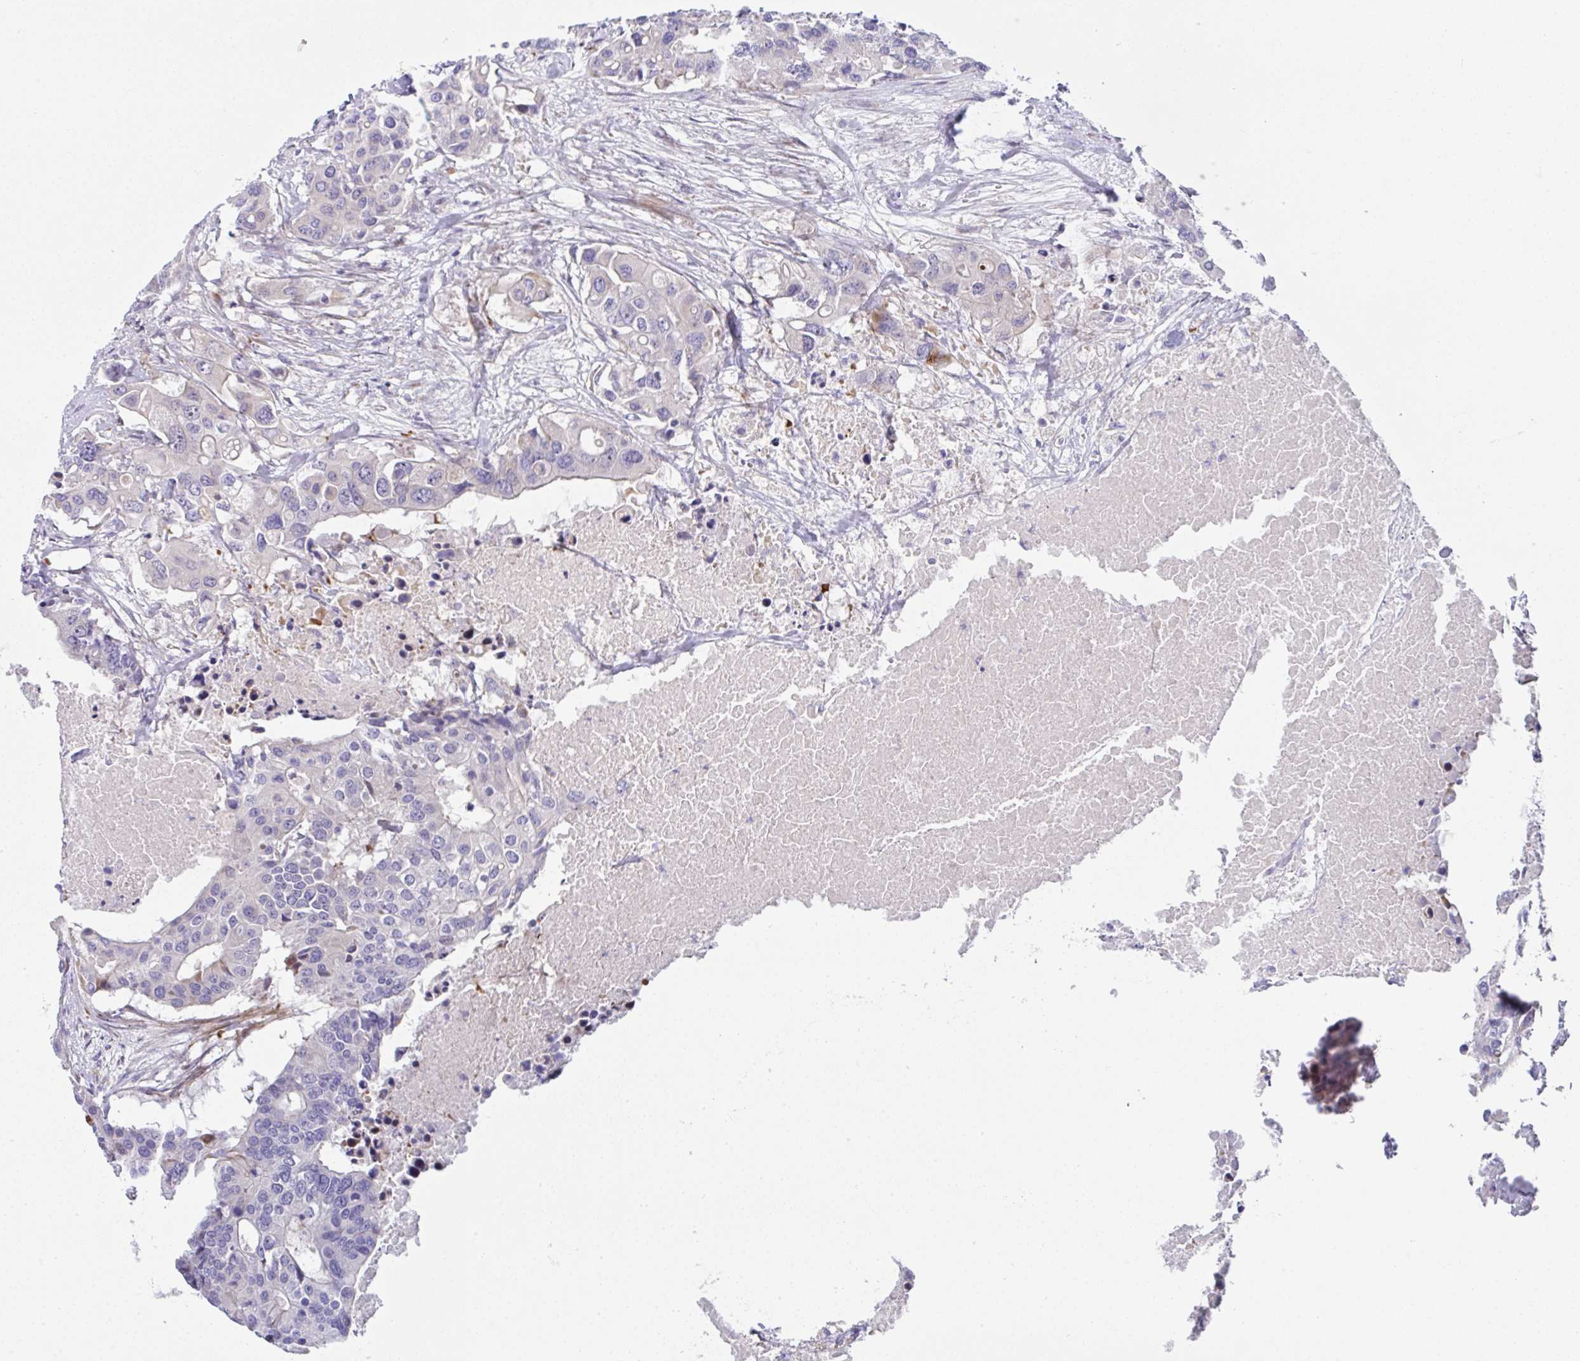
{"staining": {"intensity": "negative", "quantity": "none", "location": "none"}, "tissue": "colorectal cancer", "cell_type": "Tumor cells", "image_type": "cancer", "snomed": [{"axis": "morphology", "description": "Adenocarcinoma, NOS"}, {"axis": "topography", "description": "Colon"}], "caption": "This micrograph is of colorectal cancer (adenocarcinoma) stained with IHC to label a protein in brown with the nuclei are counter-stained blue. There is no positivity in tumor cells. The staining was performed using DAB (3,3'-diaminobenzidine) to visualize the protein expression in brown, while the nuclei were stained in blue with hematoxylin (Magnification: 20x).", "gene": "ZNF713", "patient": {"sex": "male", "age": 77}}